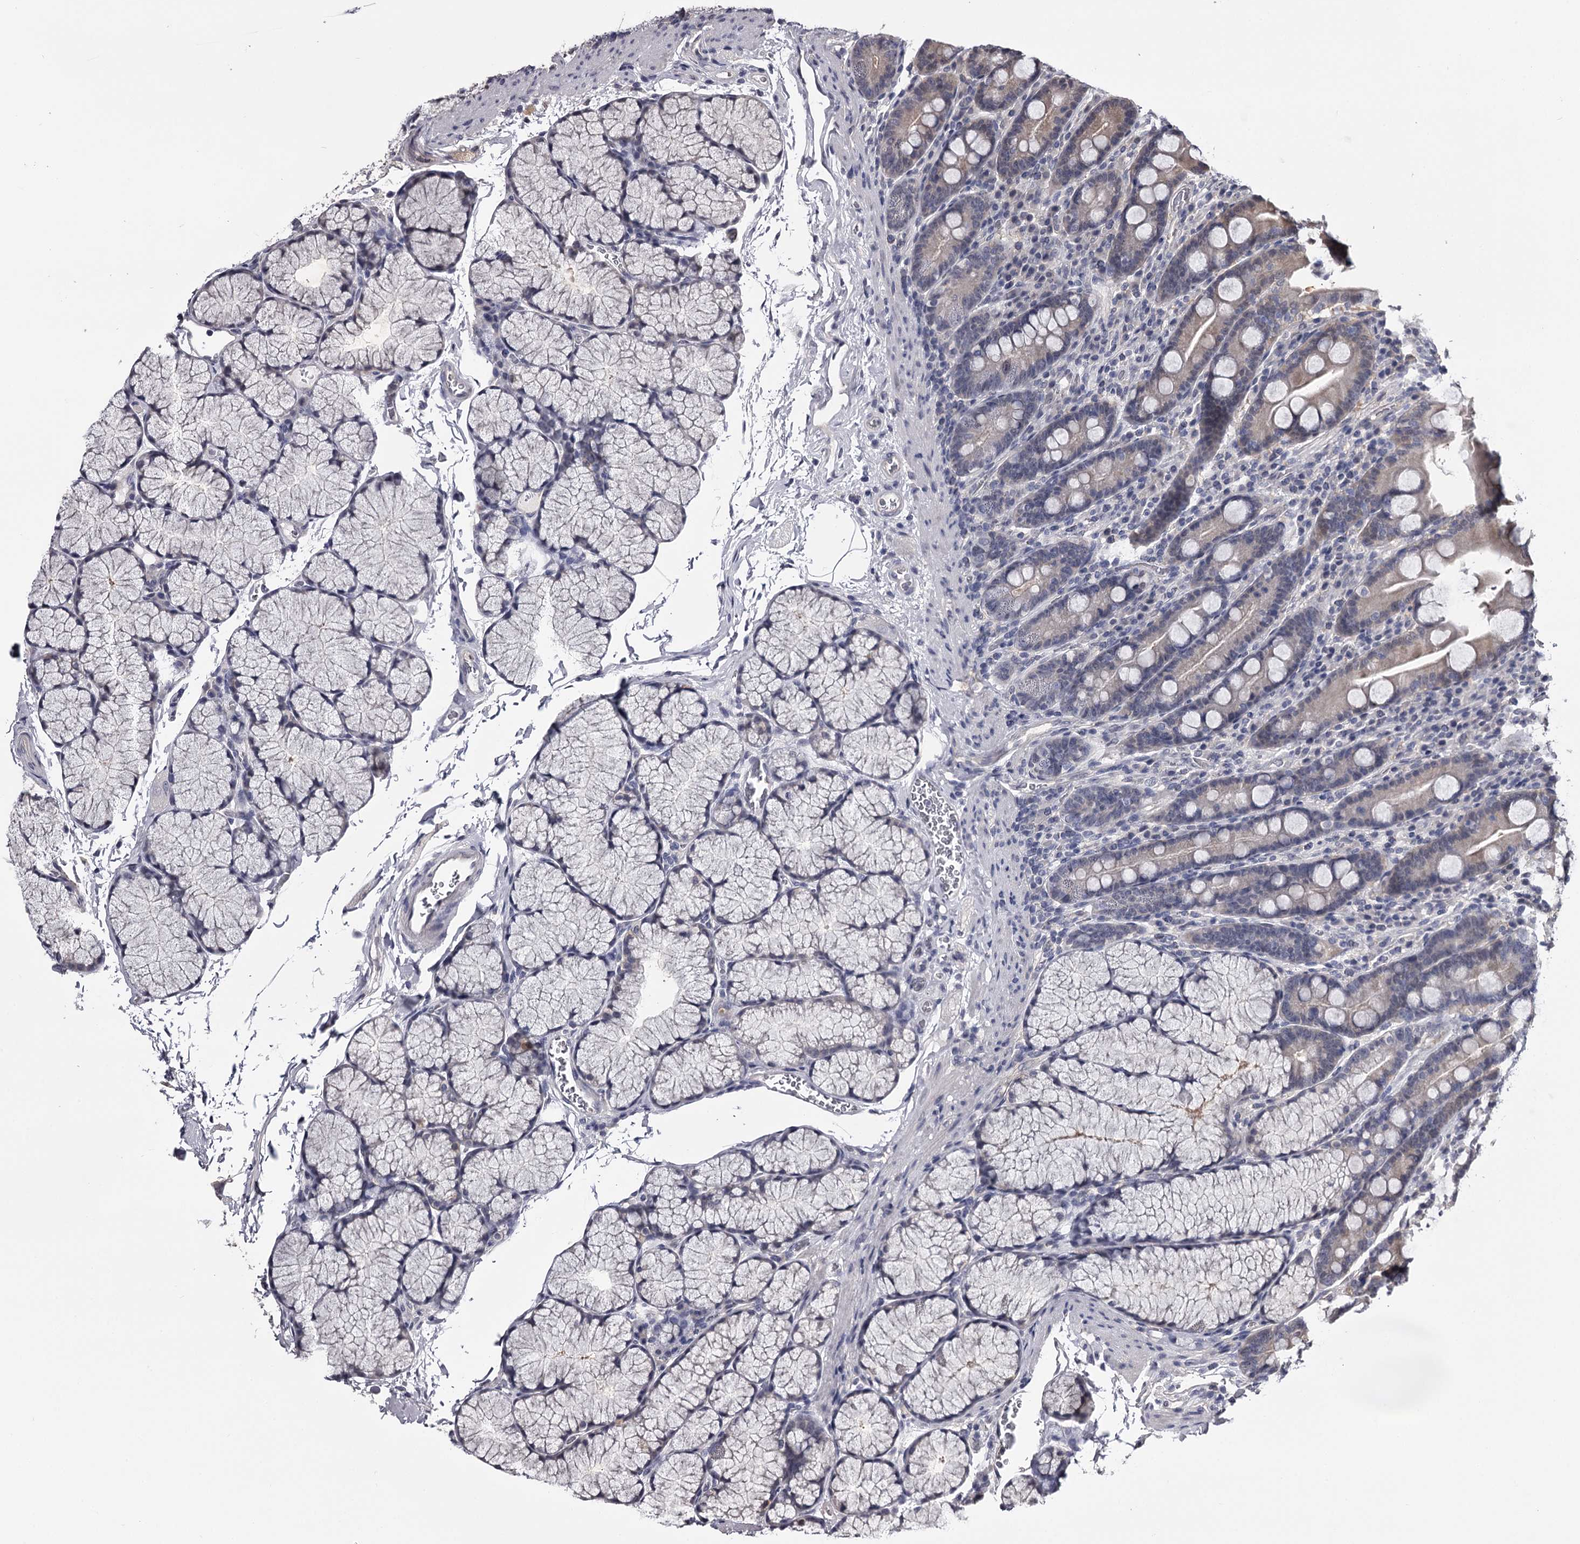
{"staining": {"intensity": "weak", "quantity": "<25%", "location": "cytoplasmic/membranous"}, "tissue": "duodenum", "cell_type": "Glandular cells", "image_type": "normal", "snomed": [{"axis": "morphology", "description": "Normal tissue, NOS"}, {"axis": "topography", "description": "Duodenum"}], "caption": "High power microscopy image of an immunohistochemistry (IHC) micrograph of unremarkable duodenum, revealing no significant expression in glandular cells.", "gene": "GSTO1", "patient": {"sex": "male", "age": 35}}